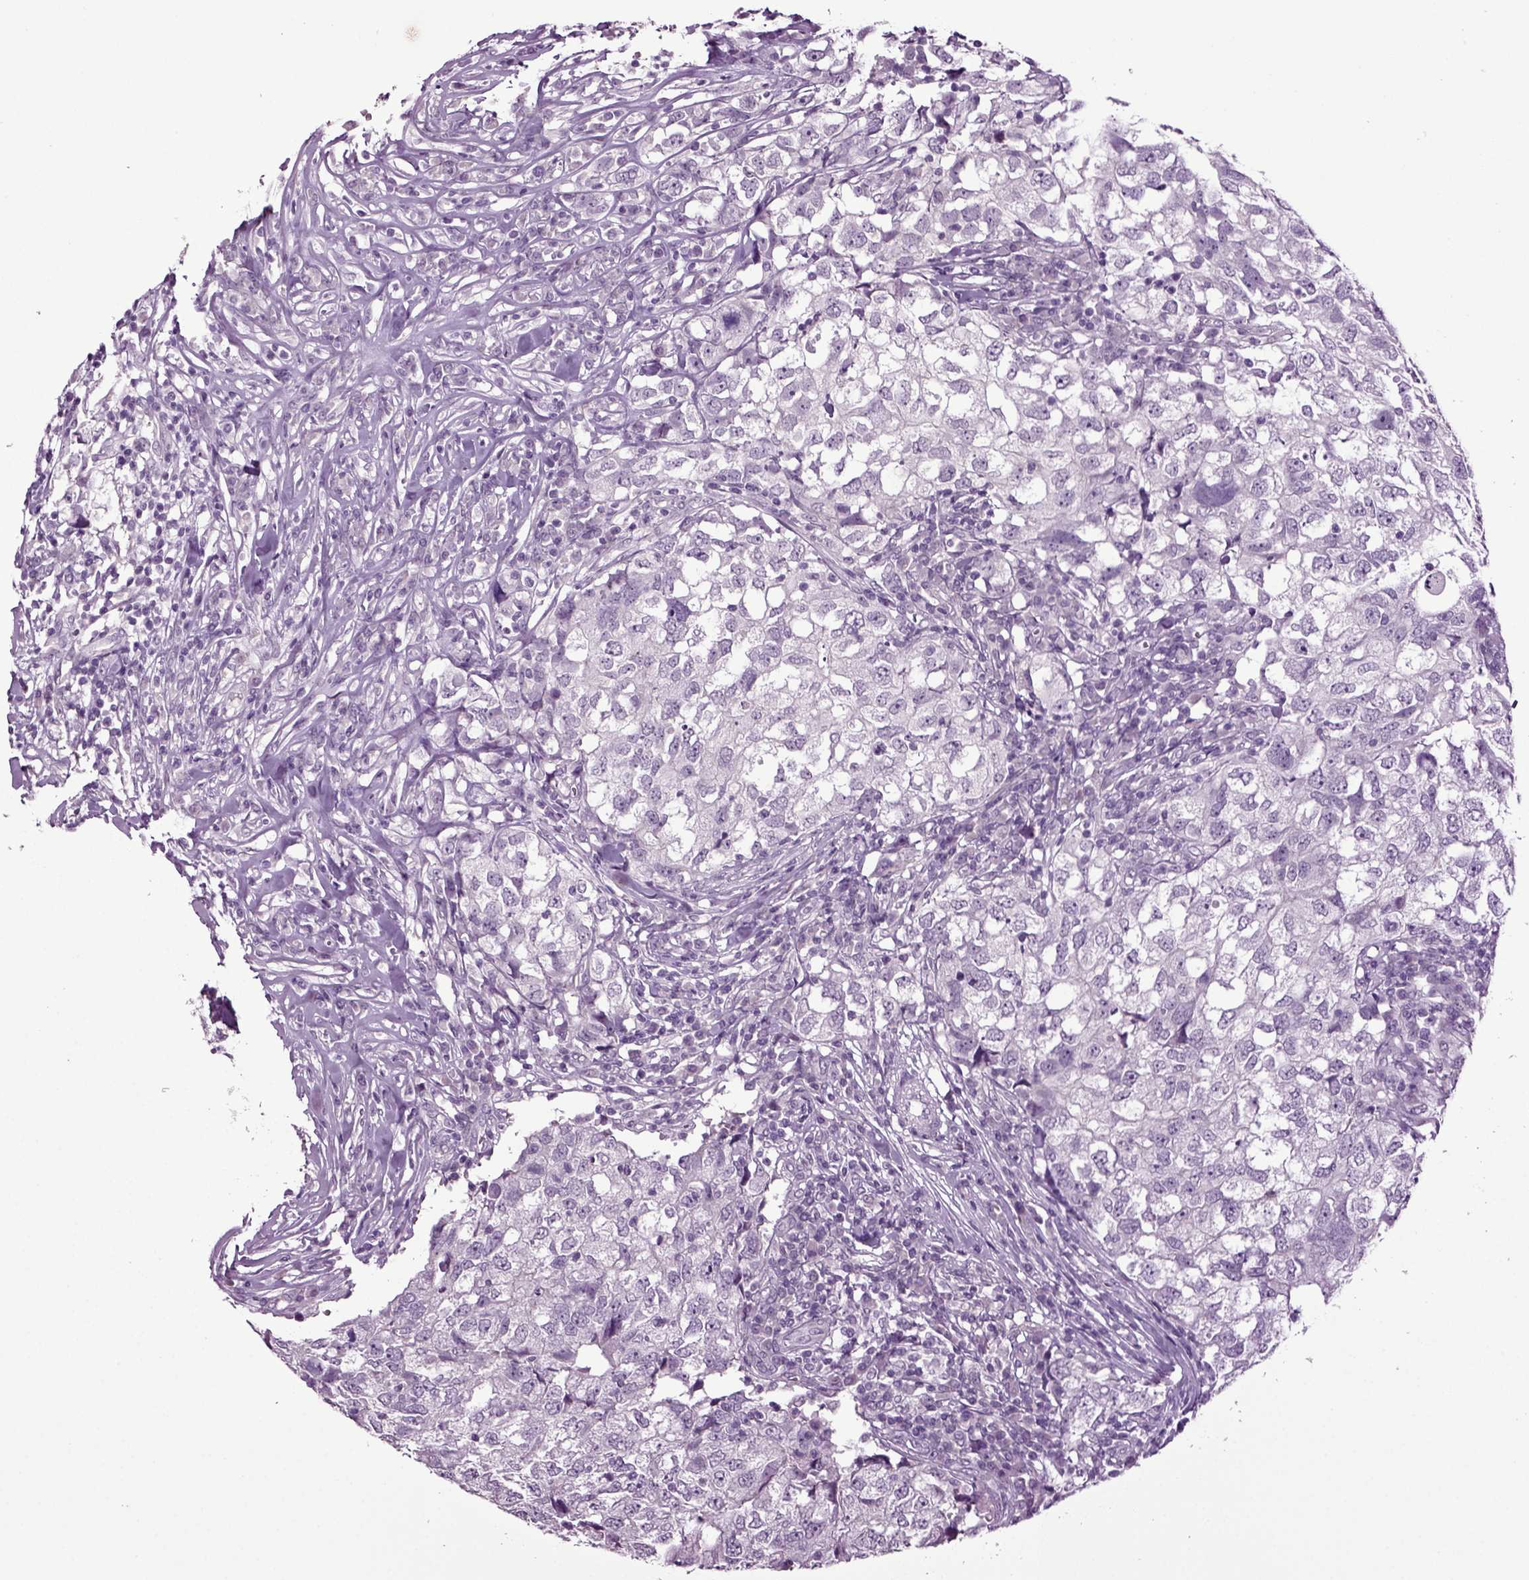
{"staining": {"intensity": "negative", "quantity": "none", "location": "none"}, "tissue": "breast cancer", "cell_type": "Tumor cells", "image_type": "cancer", "snomed": [{"axis": "morphology", "description": "Duct carcinoma"}, {"axis": "topography", "description": "Breast"}], "caption": "Image shows no significant protein expression in tumor cells of breast cancer (invasive ductal carcinoma).", "gene": "SLC17A6", "patient": {"sex": "female", "age": 30}}